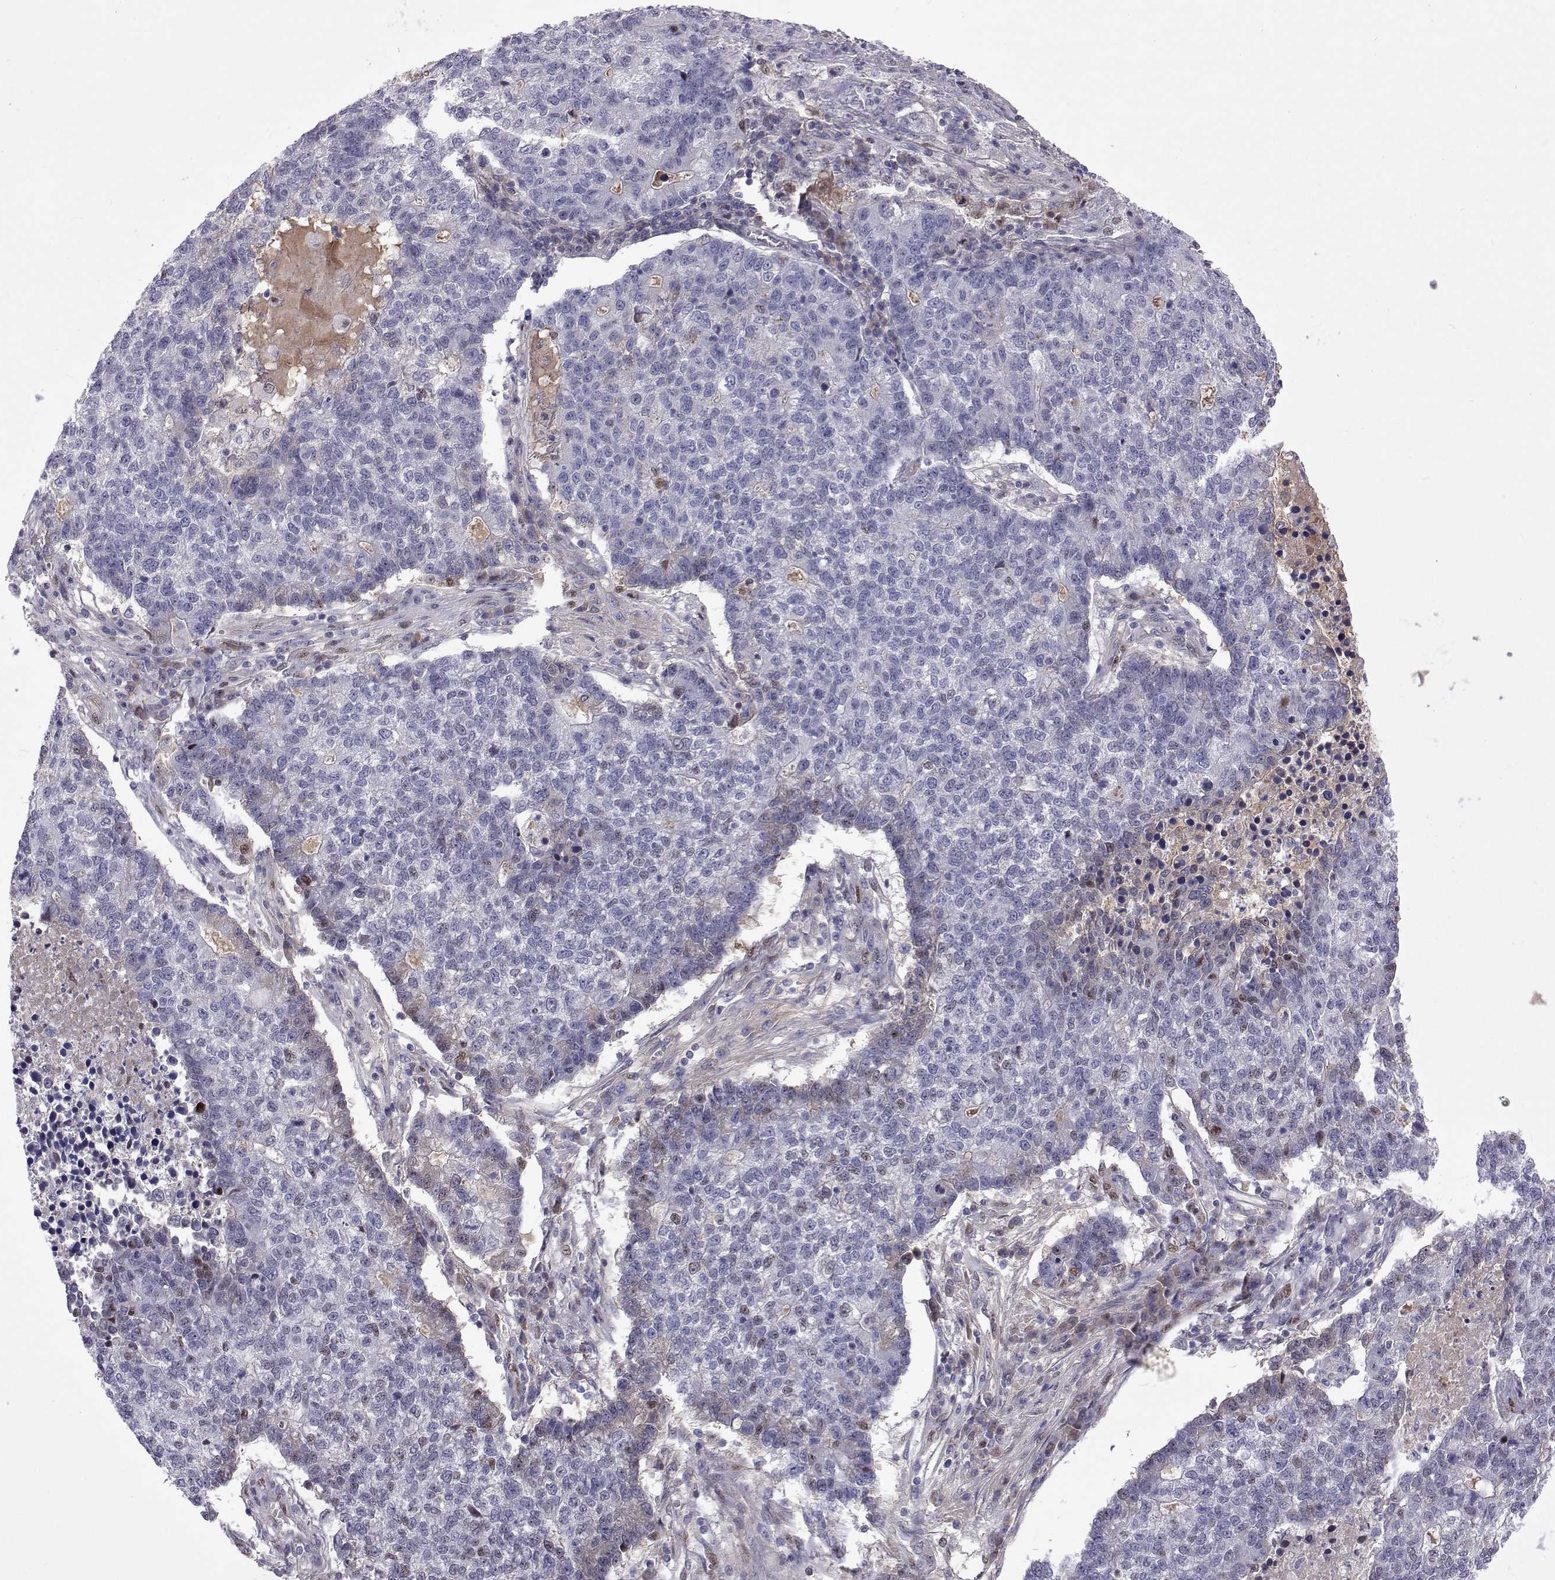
{"staining": {"intensity": "weak", "quantity": "<25%", "location": "nuclear"}, "tissue": "lung cancer", "cell_type": "Tumor cells", "image_type": "cancer", "snomed": [{"axis": "morphology", "description": "Adenocarcinoma, NOS"}, {"axis": "topography", "description": "Lung"}], "caption": "Tumor cells are negative for protein expression in human lung adenocarcinoma.", "gene": "TCF15", "patient": {"sex": "male", "age": 57}}